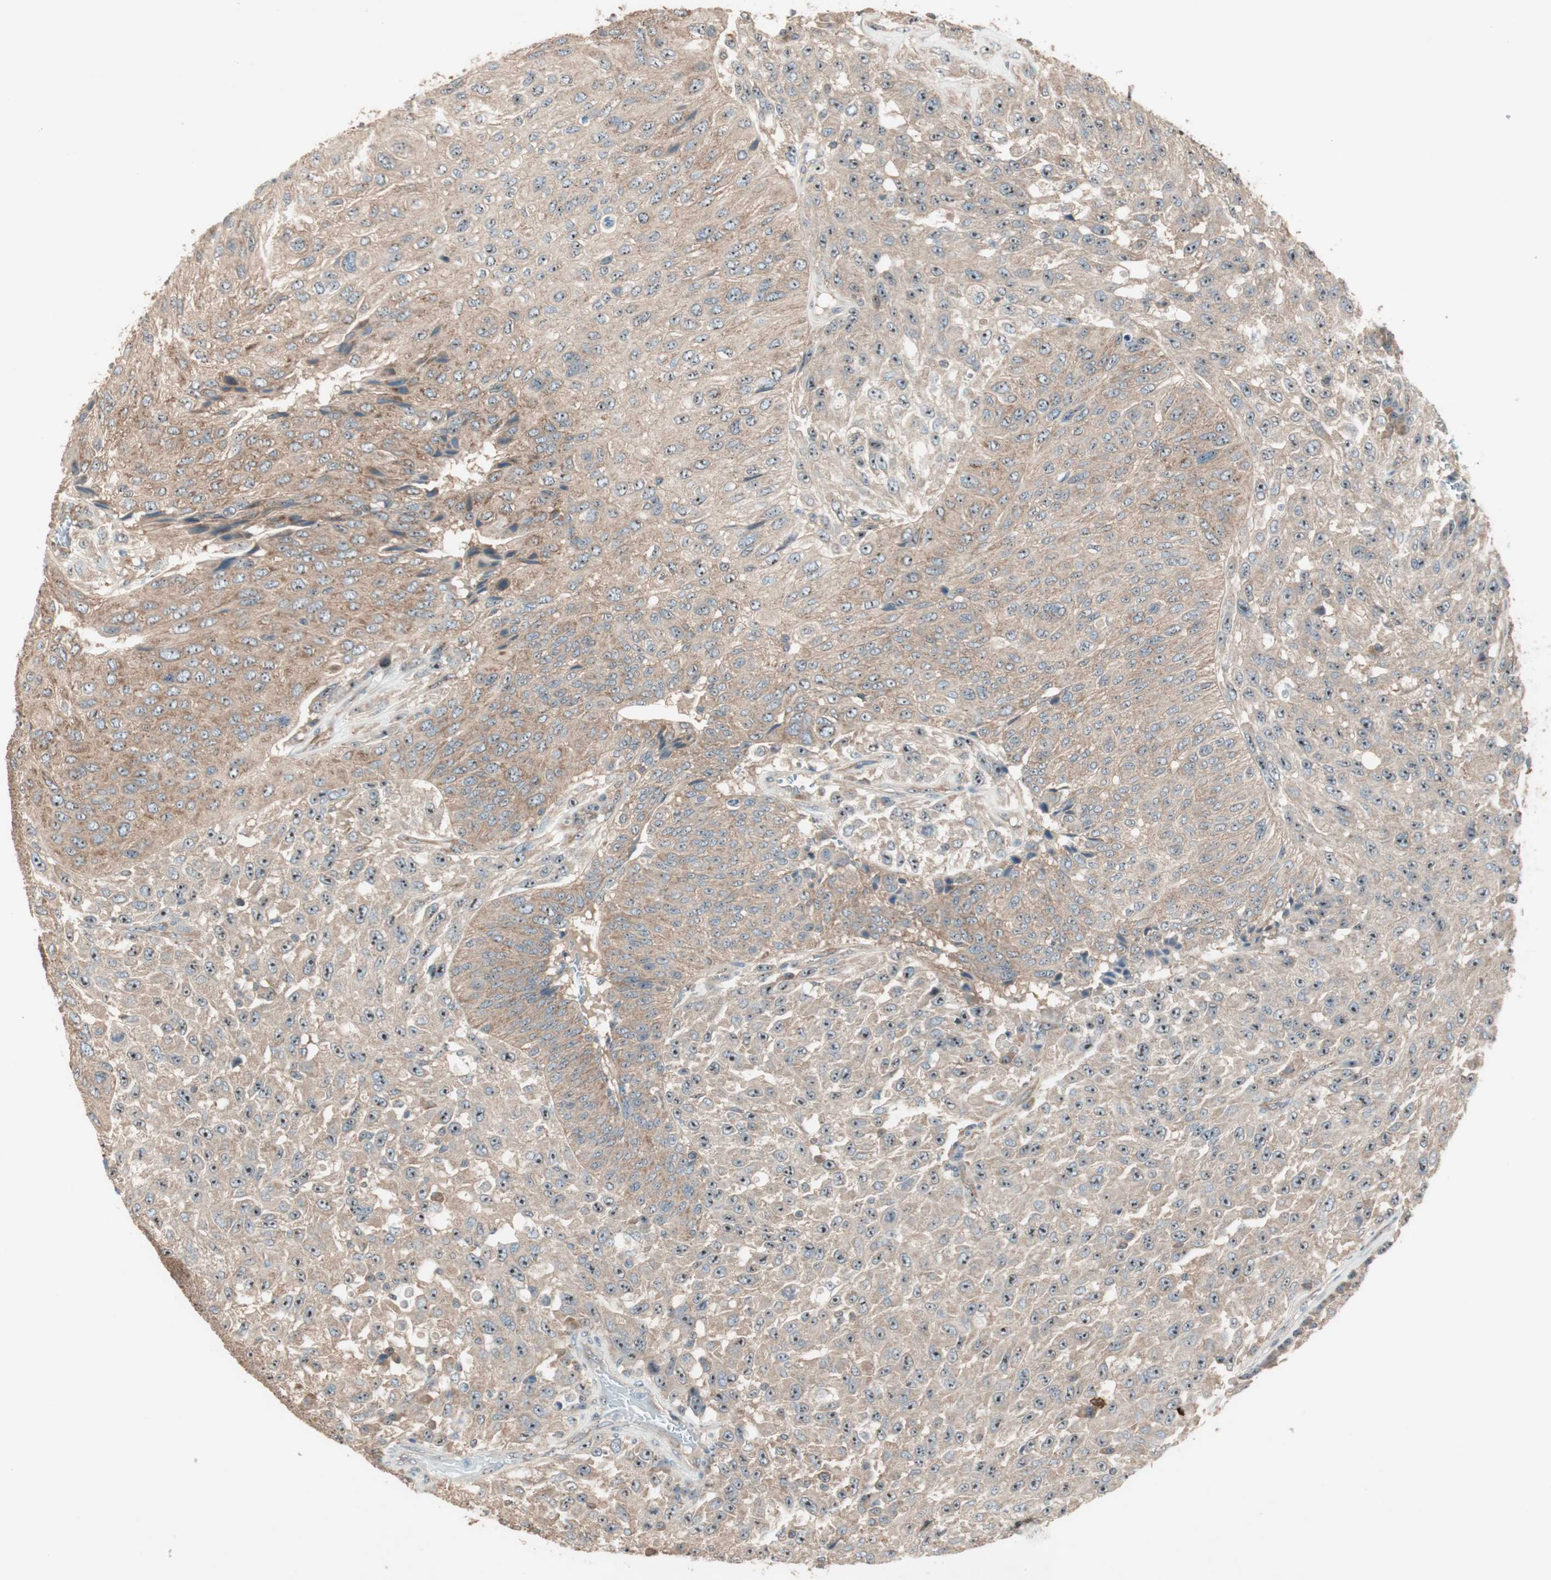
{"staining": {"intensity": "moderate", "quantity": ">75%", "location": "cytoplasmic/membranous,nuclear"}, "tissue": "urothelial cancer", "cell_type": "Tumor cells", "image_type": "cancer", "snomed": [{"axis": "morphology", "description": "Urothelial carcinoma, High grade"}, {"axis": "topography", "description": "Urinary bladder"}], "caption": "Protein expression analysis of human urothelial carcinoma (high-grade) reveals moderate cytoplasmic/membranous and nuclear positivity in approximately >75% of tumor cells.", "gene": "CC2D1A", "patient": {"sex": "male", "age": 66}}